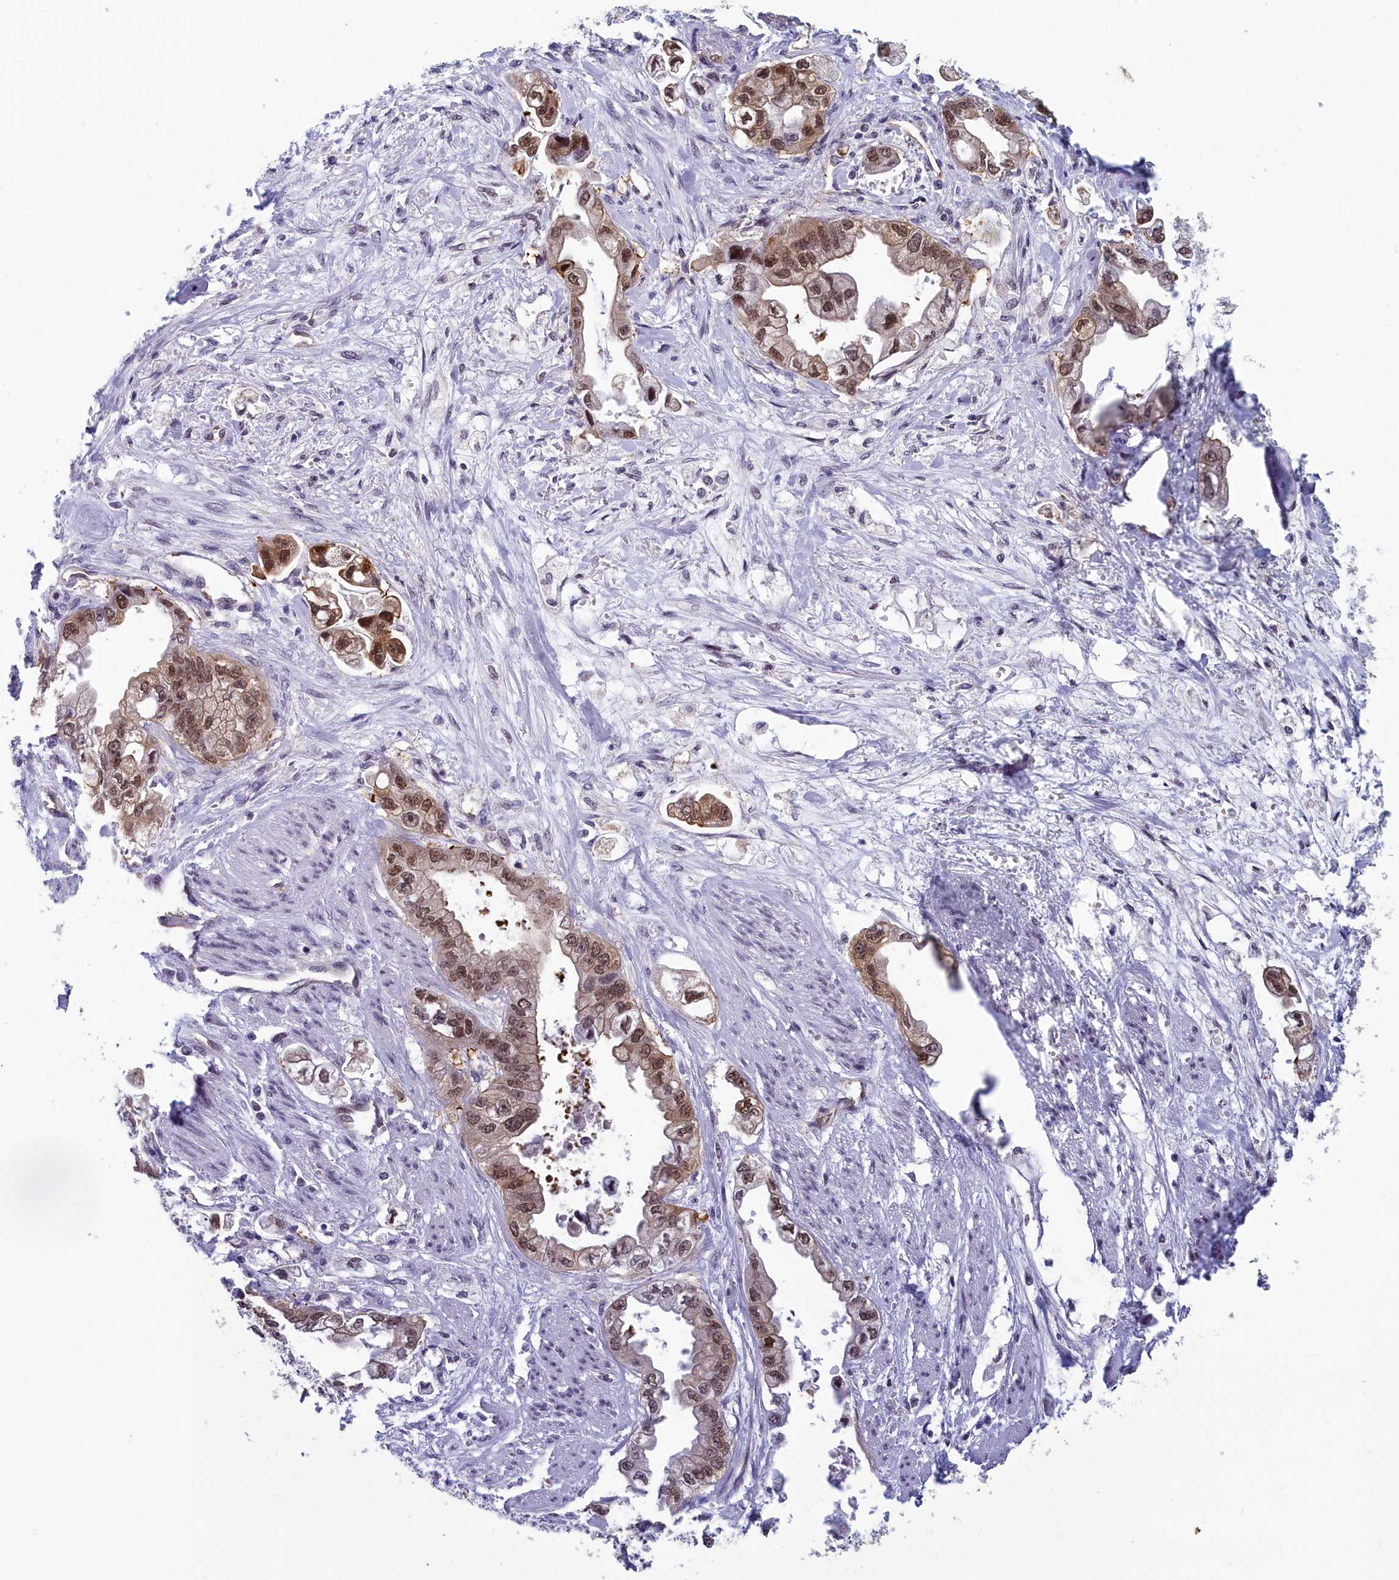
{"staining": {"intensity": "strong", "quantity": ">75%", "location": "cytoplasmic/membranous,nuclear"}, "tissue": "stomach cancer", "cell_type": "Tumor cells", "image_type": "cancer", "snomed": [{"axis": "morphology", "description": "Adenocarcinoma, NOS"}, {"axis": "topography", "description": "Stomach"}], "caption": "Protein expression analysis of human stomach adenocarcinoma reveals strong cytoplasmic/membranous and nuclear staining in approximately >75% of tumor cells. Immunohistochemistry (ihc) stains the protein in brown and the nuclei are stained blue.", "gene": "CCDC97", "patient": {"sex": "male", "age": 62}}